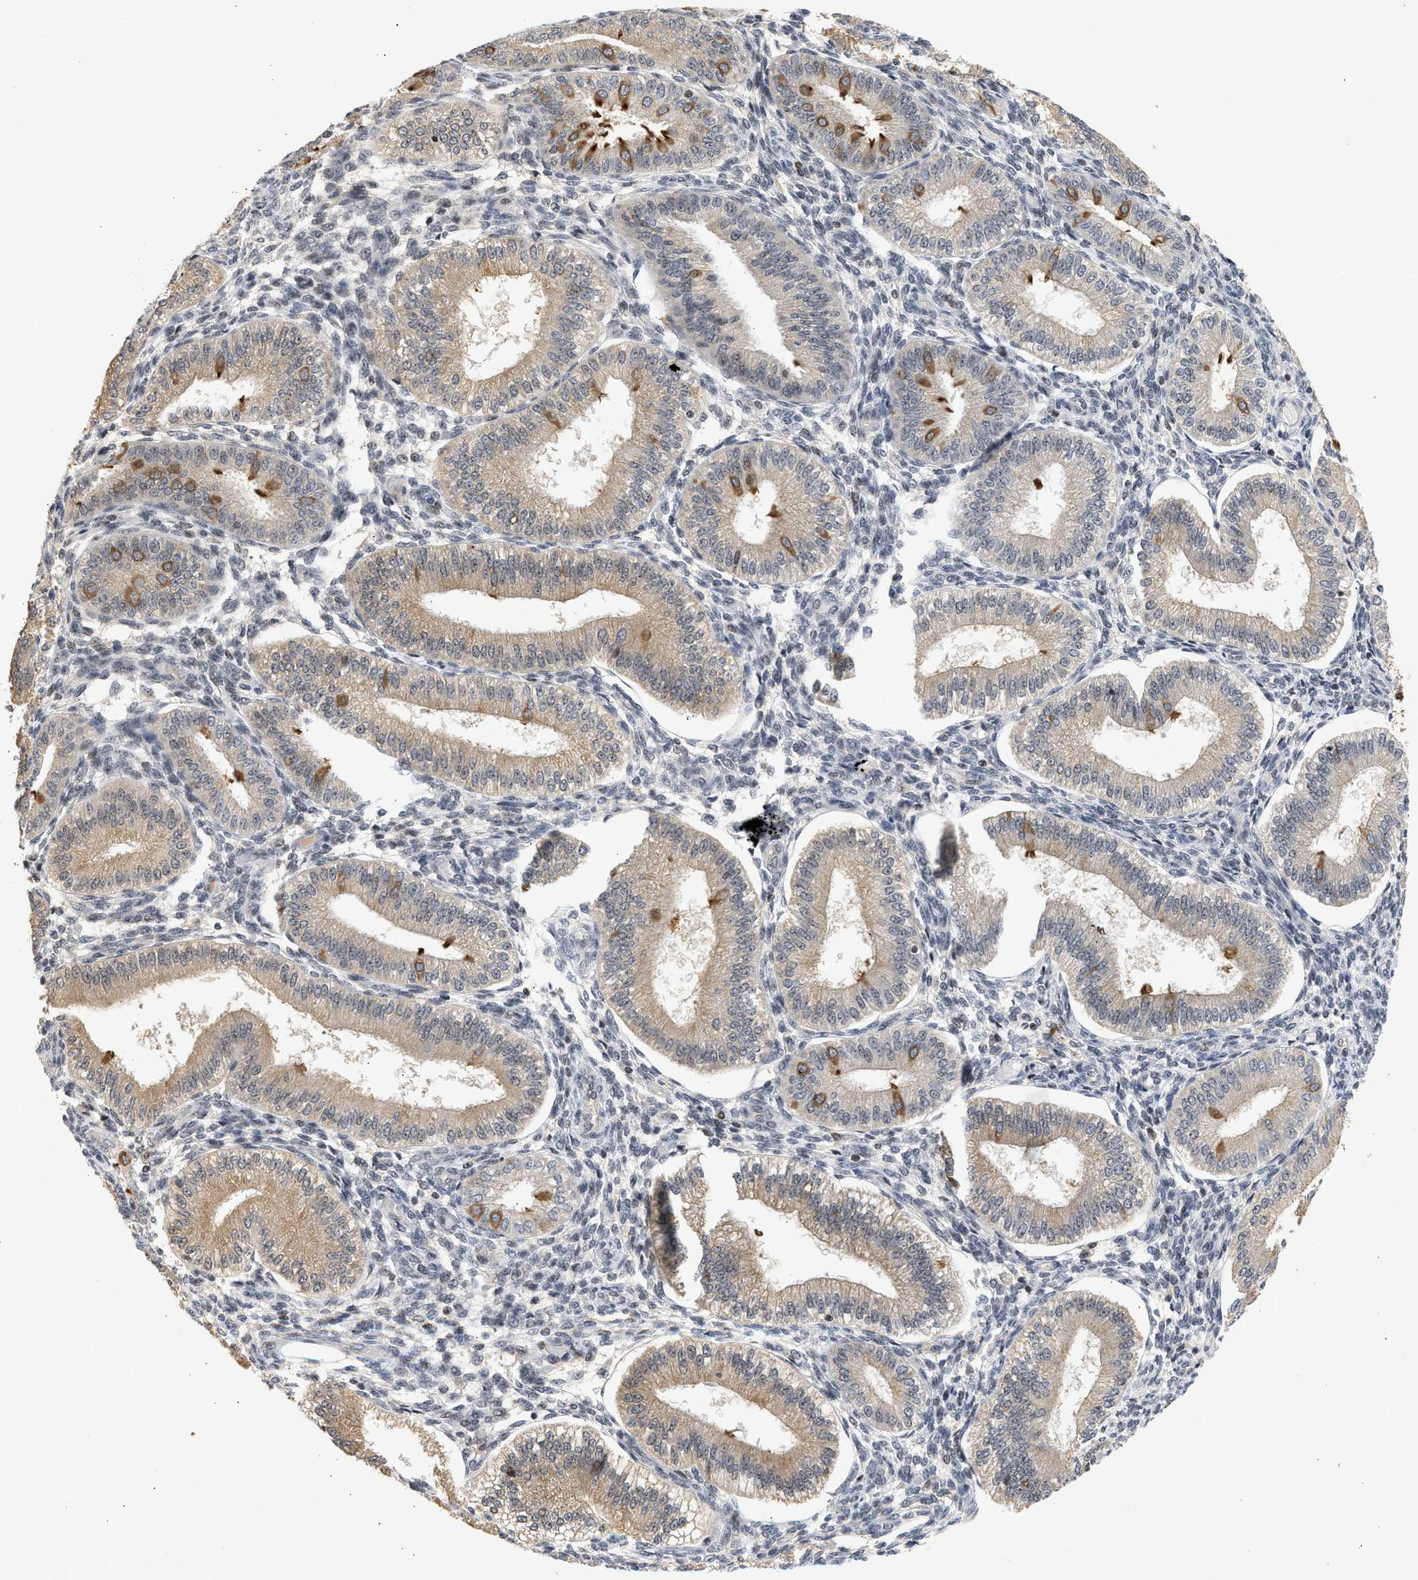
{"staining": {"intensity": "weak", "quantity": "25%-75%", "location": "cytoplasmic/membranous"}, "tissue": "endometrium", "cell_type": "Cells in endometrial stroma", "image_type": "normal", "snomed": [{"axis": "morphology", "description": "Normal tissue, NOS"}, {"axis": "topography", "description": "Endometrium"}], "caption": "DAB (3,3'-diaminobenzidine) immunohistochemical staining of unremarkable endometrium reveals weak cytoplasmic/membranous protein staining in about 25%-75% of cells in endometrial stroma.", "gene": "ENSG00000142539", "patient": {"sex": "female", "age": 39}}